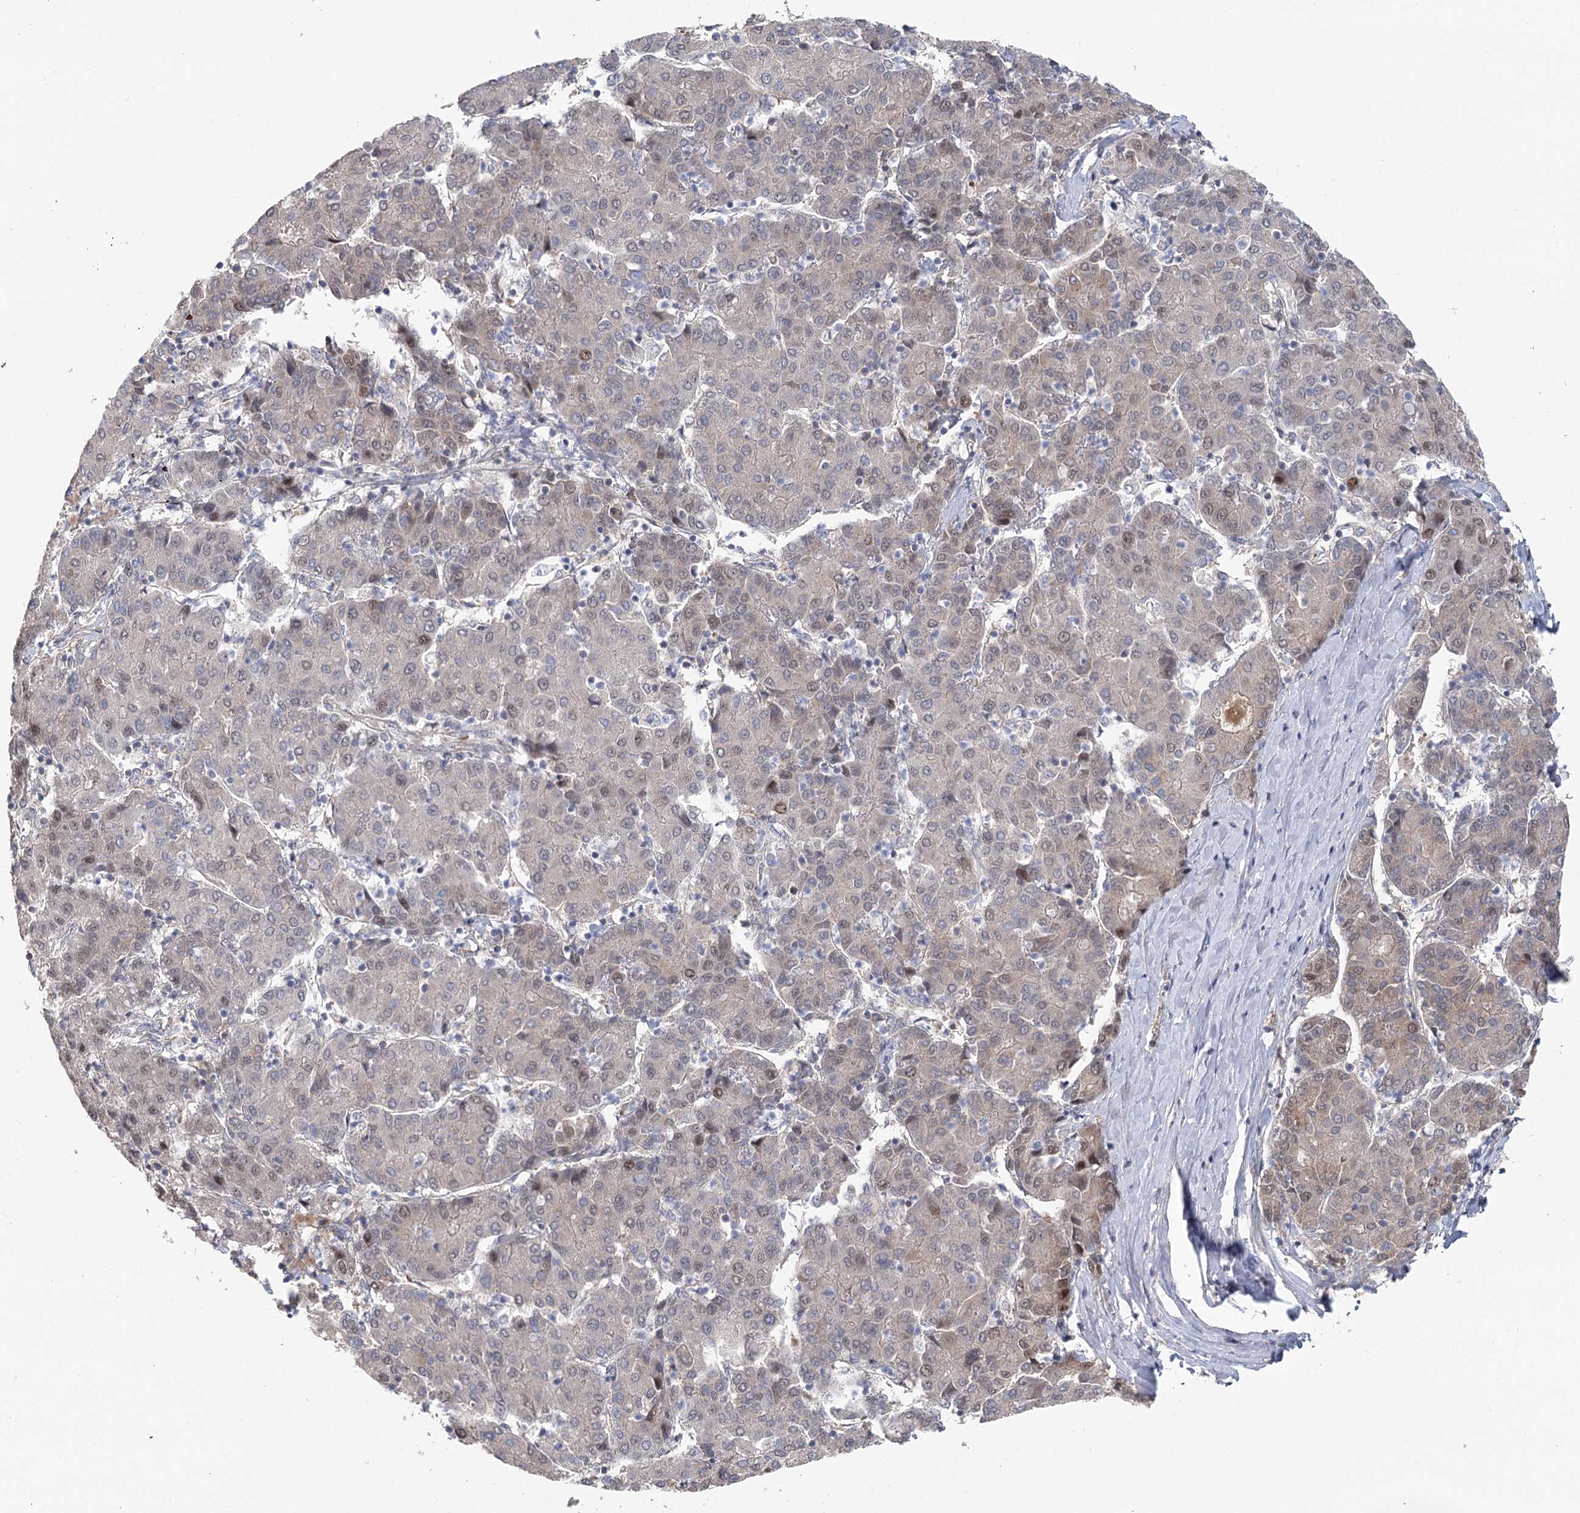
{"staining": {"intensity": "moderate", "quantity": "<25%", "location": "nuclear"}, "tissue": "liver cancer", "cell_type": "Tumor cells", "image_type": "cancer", "snomed": [{"axis": "morphology", "description": "Carcinoma, Hepatocellular, NOS"}, {"axis": "topography", "description": "Liver"}], "caption": "High-magnification brightfield microscopy of hepatocellular carcinoma (liver) stained with DAB (3,3'-diaminobenzidine) (brown) and counterstained with hematoxylin (blue). tumor cells exhibit moderate nuclear expression is appreciated in about<25% of cells.", "gene": "MAP3K13", "patient": {"sex": "male", "age": 65}}